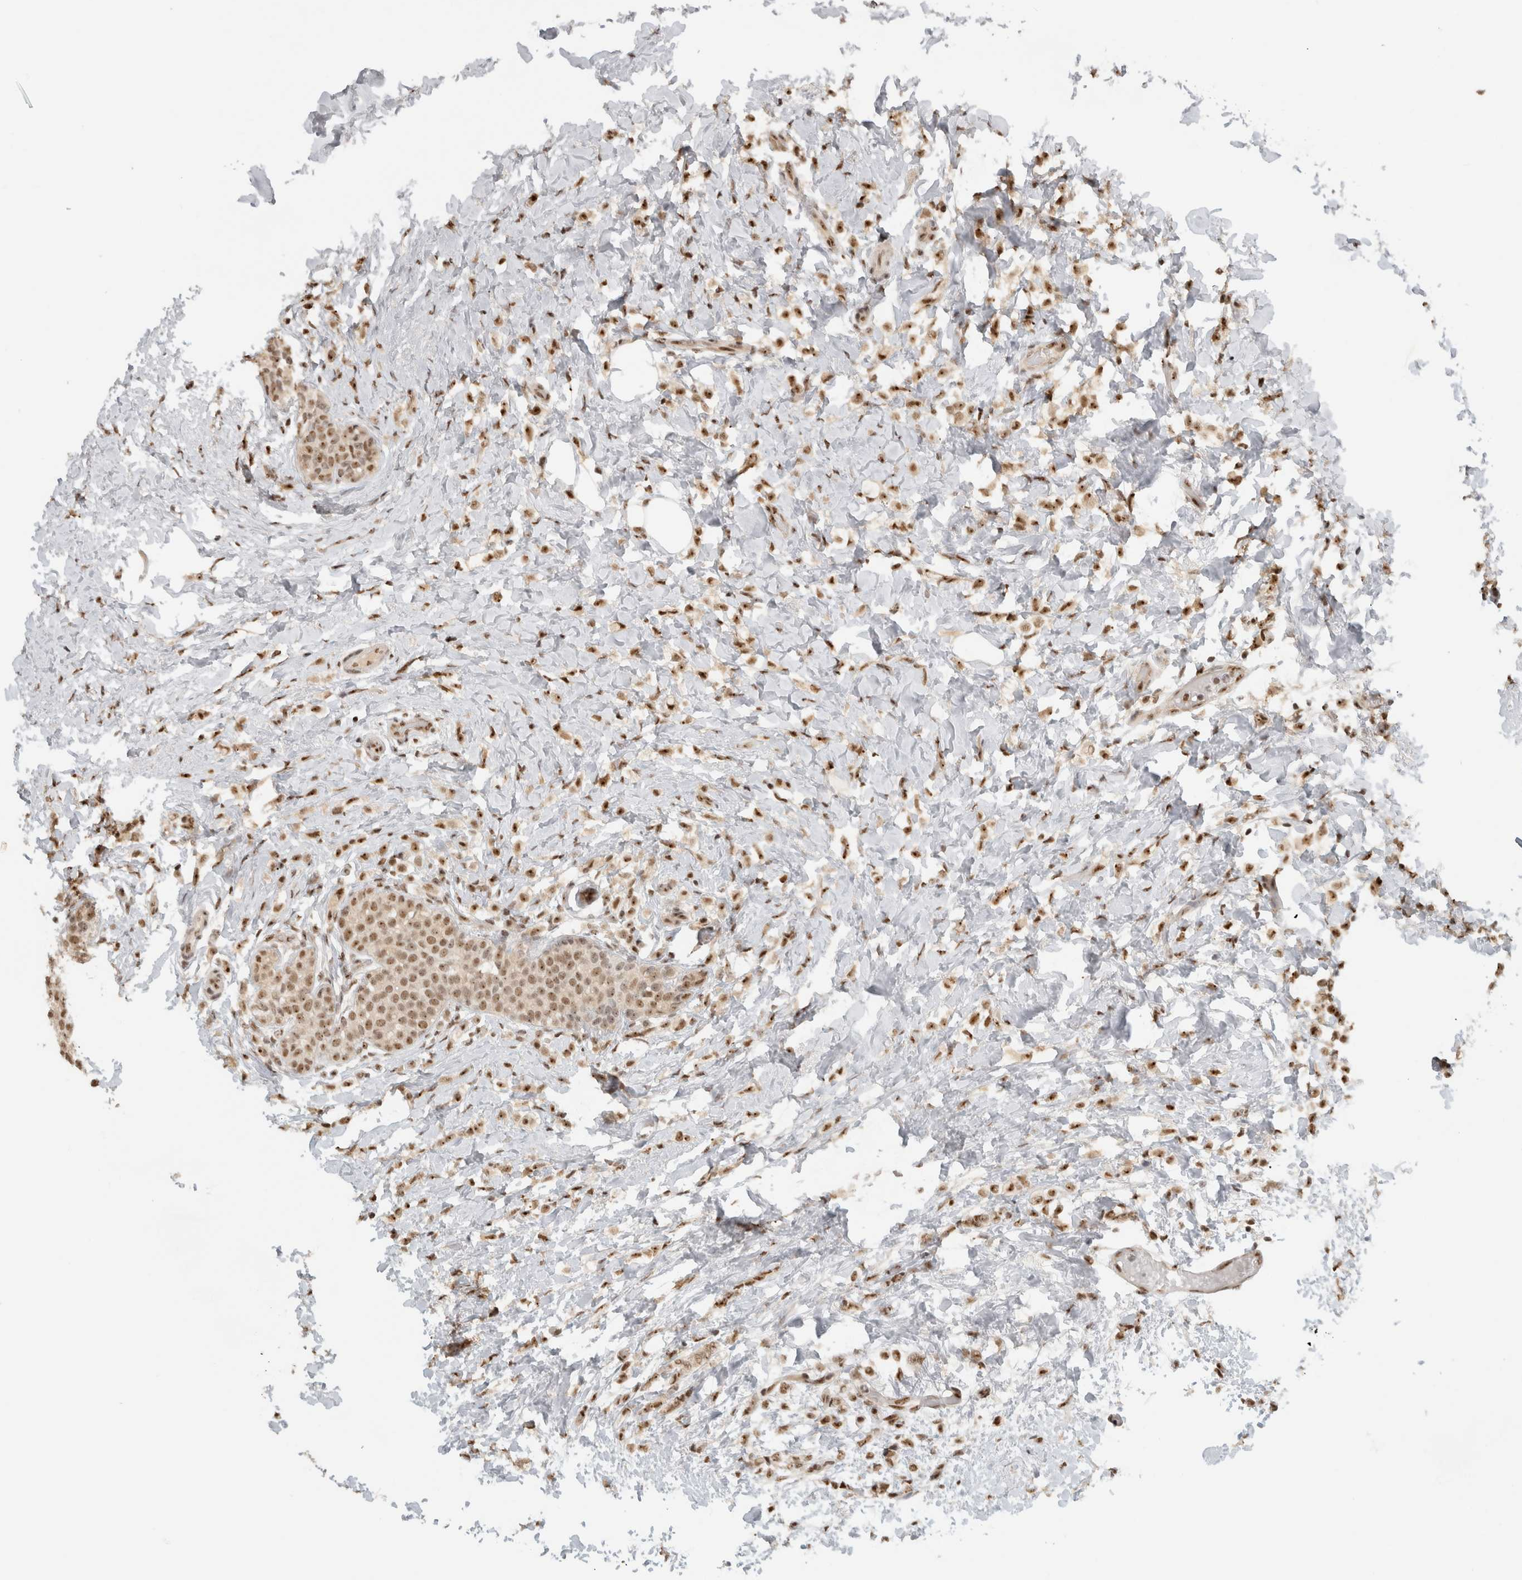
{"staining": {"intensity": "moderate", "quantity": ">75%", "location": "nuclear"}, "tissue": "breast cancer", "cell_type": "Tumor cells", "image_type": "cancer", "snomed": [{"axis": "morphology", "description": "Lobular carcinoma"}, {"axis": "topography", "description": "Breast"}], "caption": "A photomicrograph of breast lobular carcinoma stained for a protein demonstrates moderate nuclear brown staining in tumor cells.", "gene": "EBNA1BP2", "patient": {"sex": "female", "age": 50}}